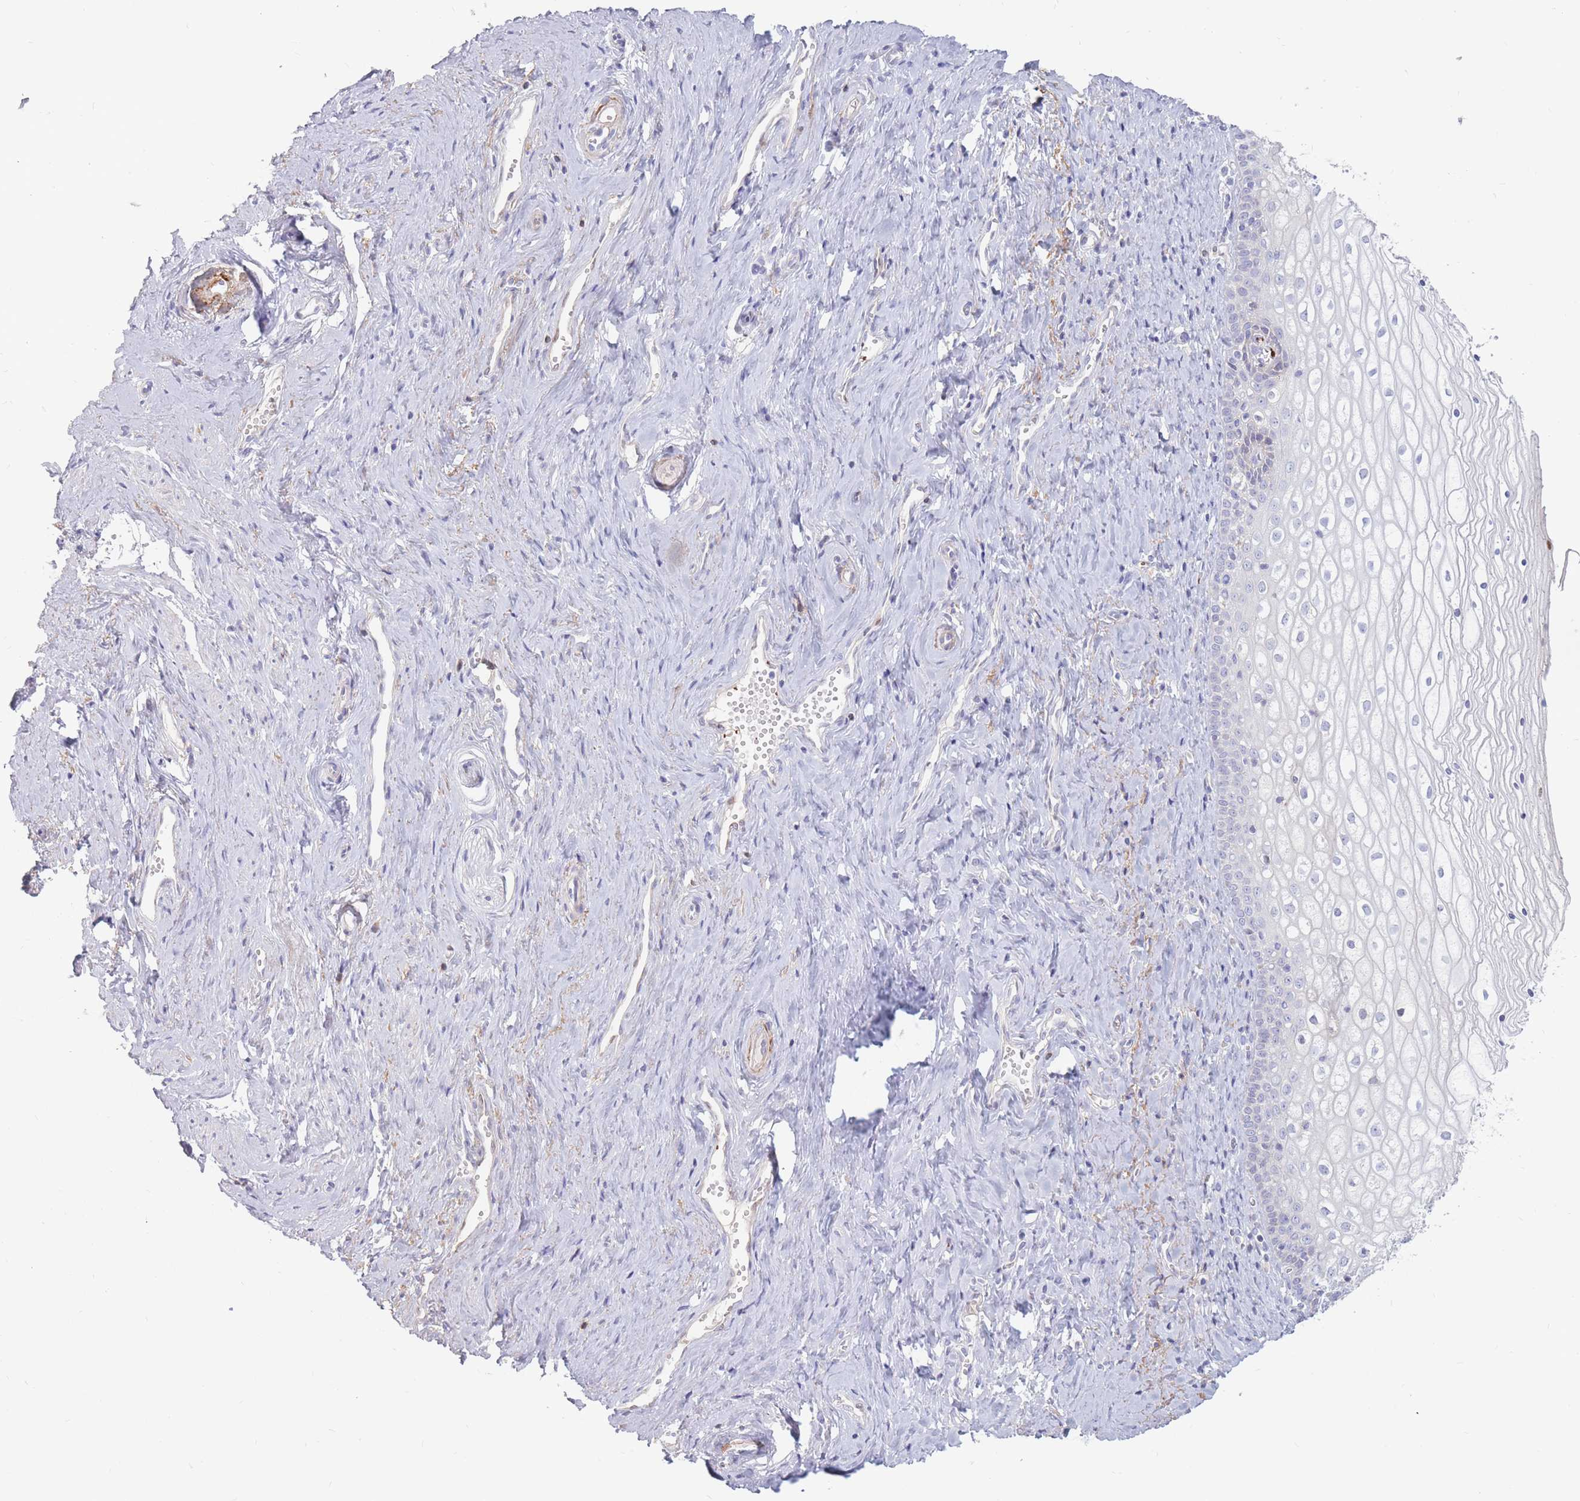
{"staining": {"intensity": "negative", "quantity": "none", "location": "none"}, "tissue": "vagina", "cell_type": "Squamous epithelial cells", "image_type": "normal", "snomed": [{"axis": "morphology", "description": "Normal tissue, NOS"}, {"axis": "topography", "description": "Vagina"}], "caption": "Normal vagina was stained to show a protein in brown. There is no significant staining in squamous epithelial cells. (DAB (3,3'-diaminobenzidine) immunohistochemistry (IHC) with hematoxylin counter stain).", "gene": "PTGDR", "patient": {"sex": "female", "age": 59}}